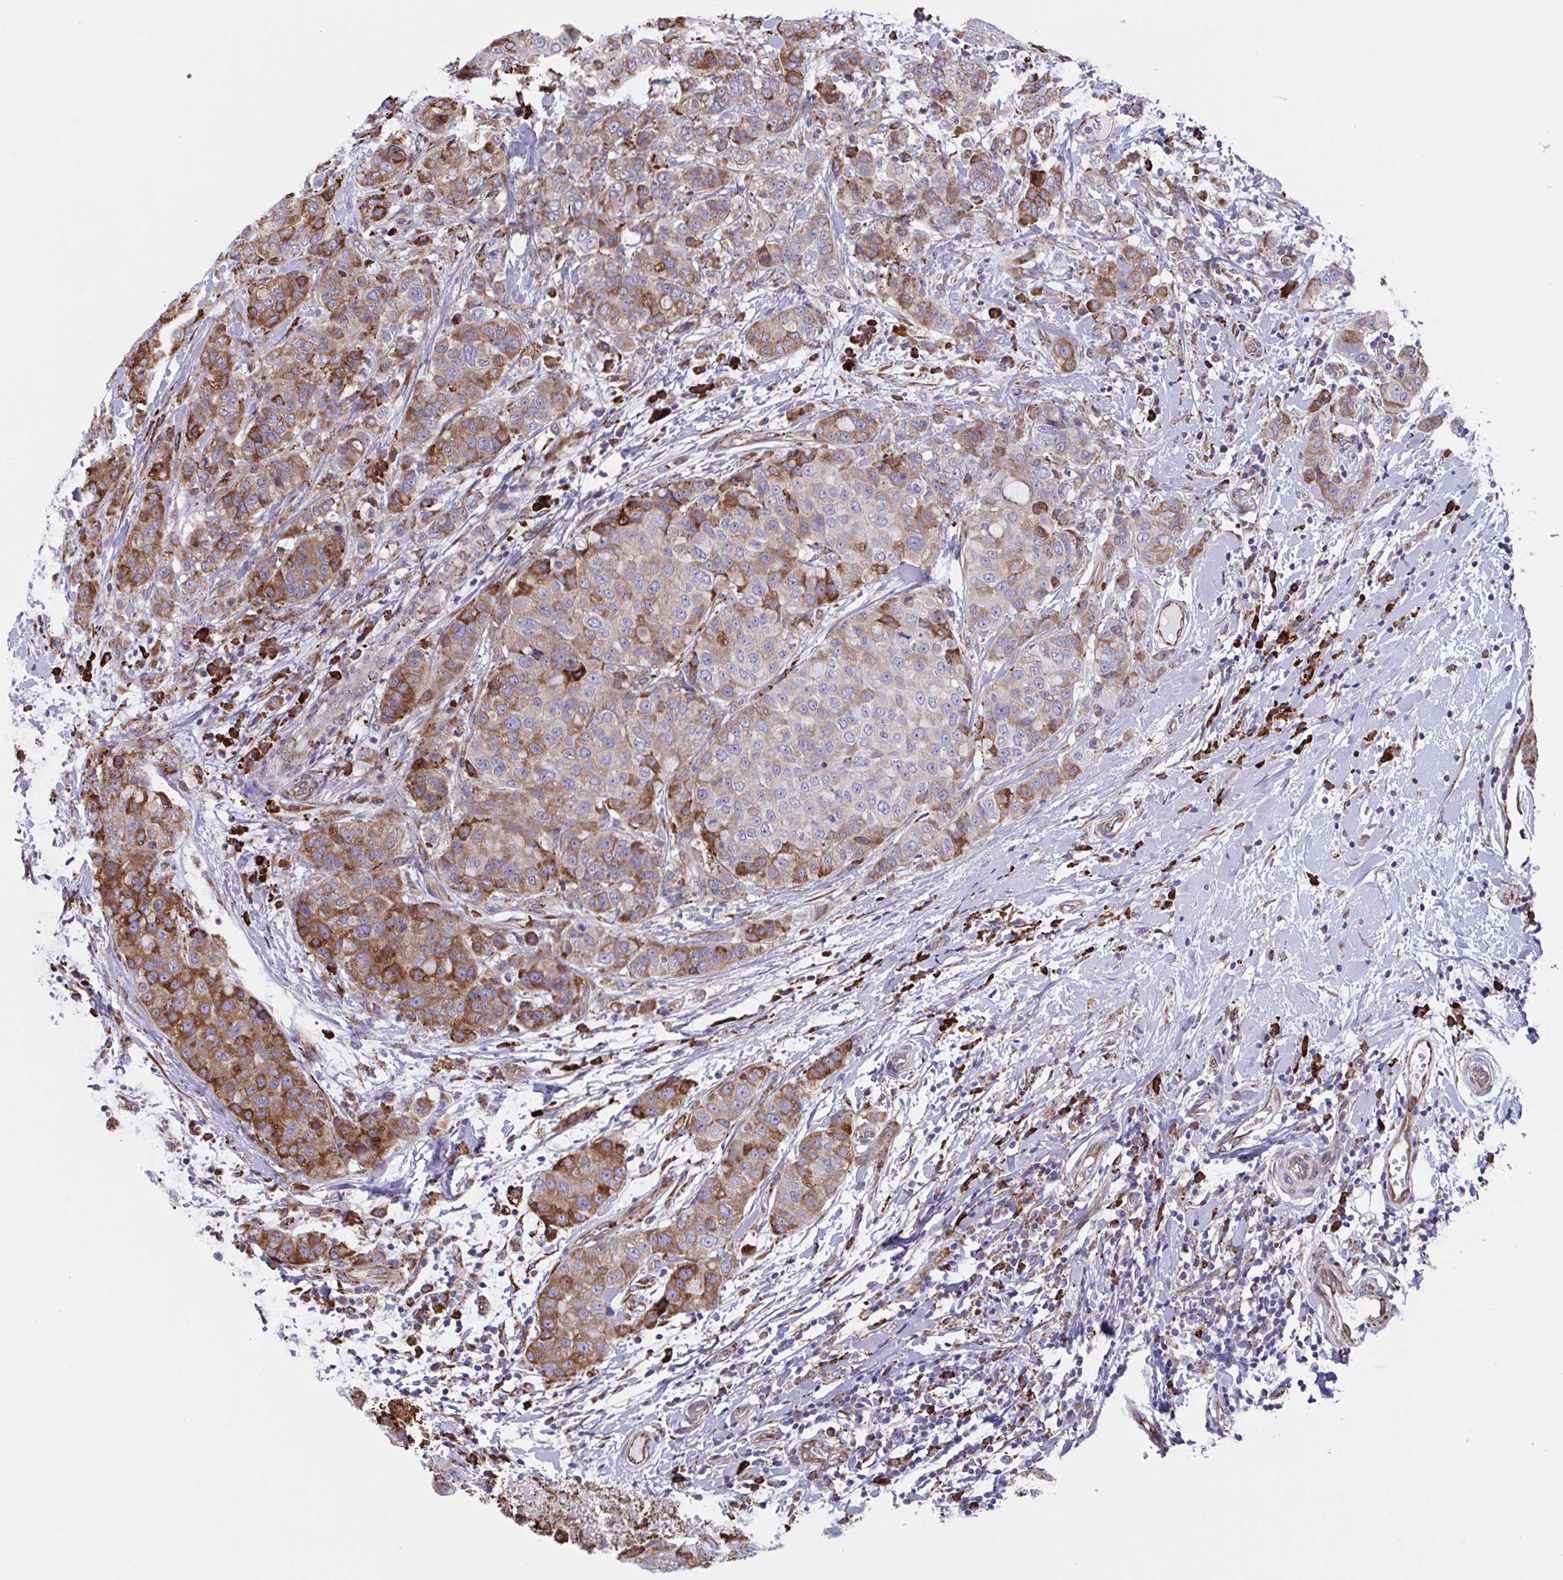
{"staining": {"intensity": "moderate", "quantity": "25%-75%", "location": "cytoplasmic/membranous"}, "tissue": "breast cancer", "cell_type": "Tumor cells", "image_type": "cancer", "snomed": [{"axis": "morphology", "description": "Duct carcinoma"}, {"axis": "topography", "description": "Breast"}], "caption": "This photomicrograph demonstrates immunohistochemistry (IHC) staining of breast cancer, with medium moderate cytoplasmic/membranous staining in about 25%-75% of tumor cells.", "gene": "PEAK3", "patient": {"sex": "female", "age": 27}}